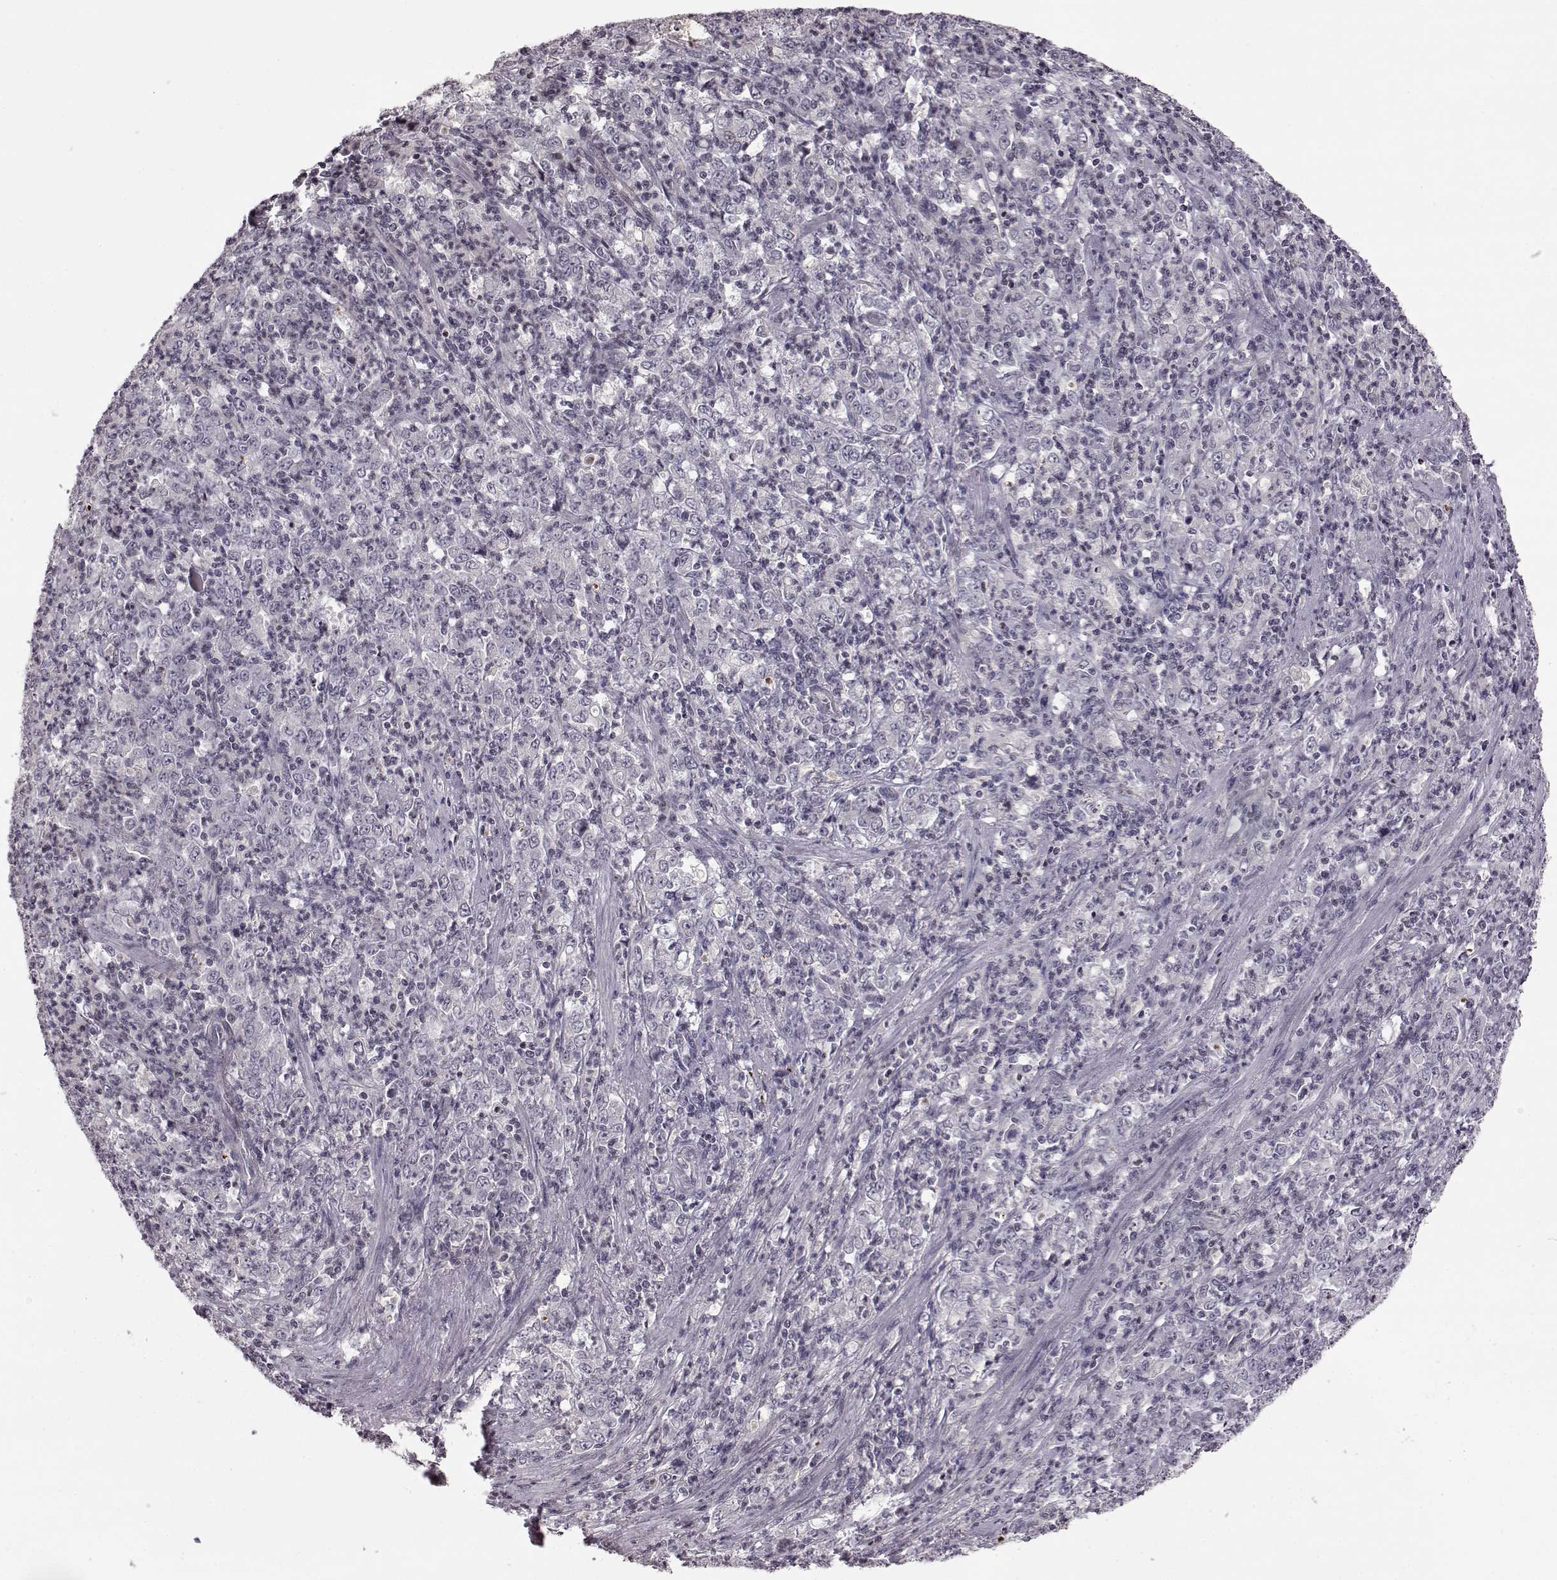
{"staining": {"intensity": "negative", "quantity": "none", "location": "none"}, "tissue": "stomach cancer", "cell_type": "Tumor cells", "image_type": "cancer", "snomed": [{"axis": "morphology", "description": "Adenocarcinoma, NOS"}, {"axis": "topography", "description": "Stomach, lower"}], "caption": "Image shows no significant protein positivity in tumor cells of stomach cancer.", "gene": "GAL", "patient": {"sex": "female", "age": 71}}